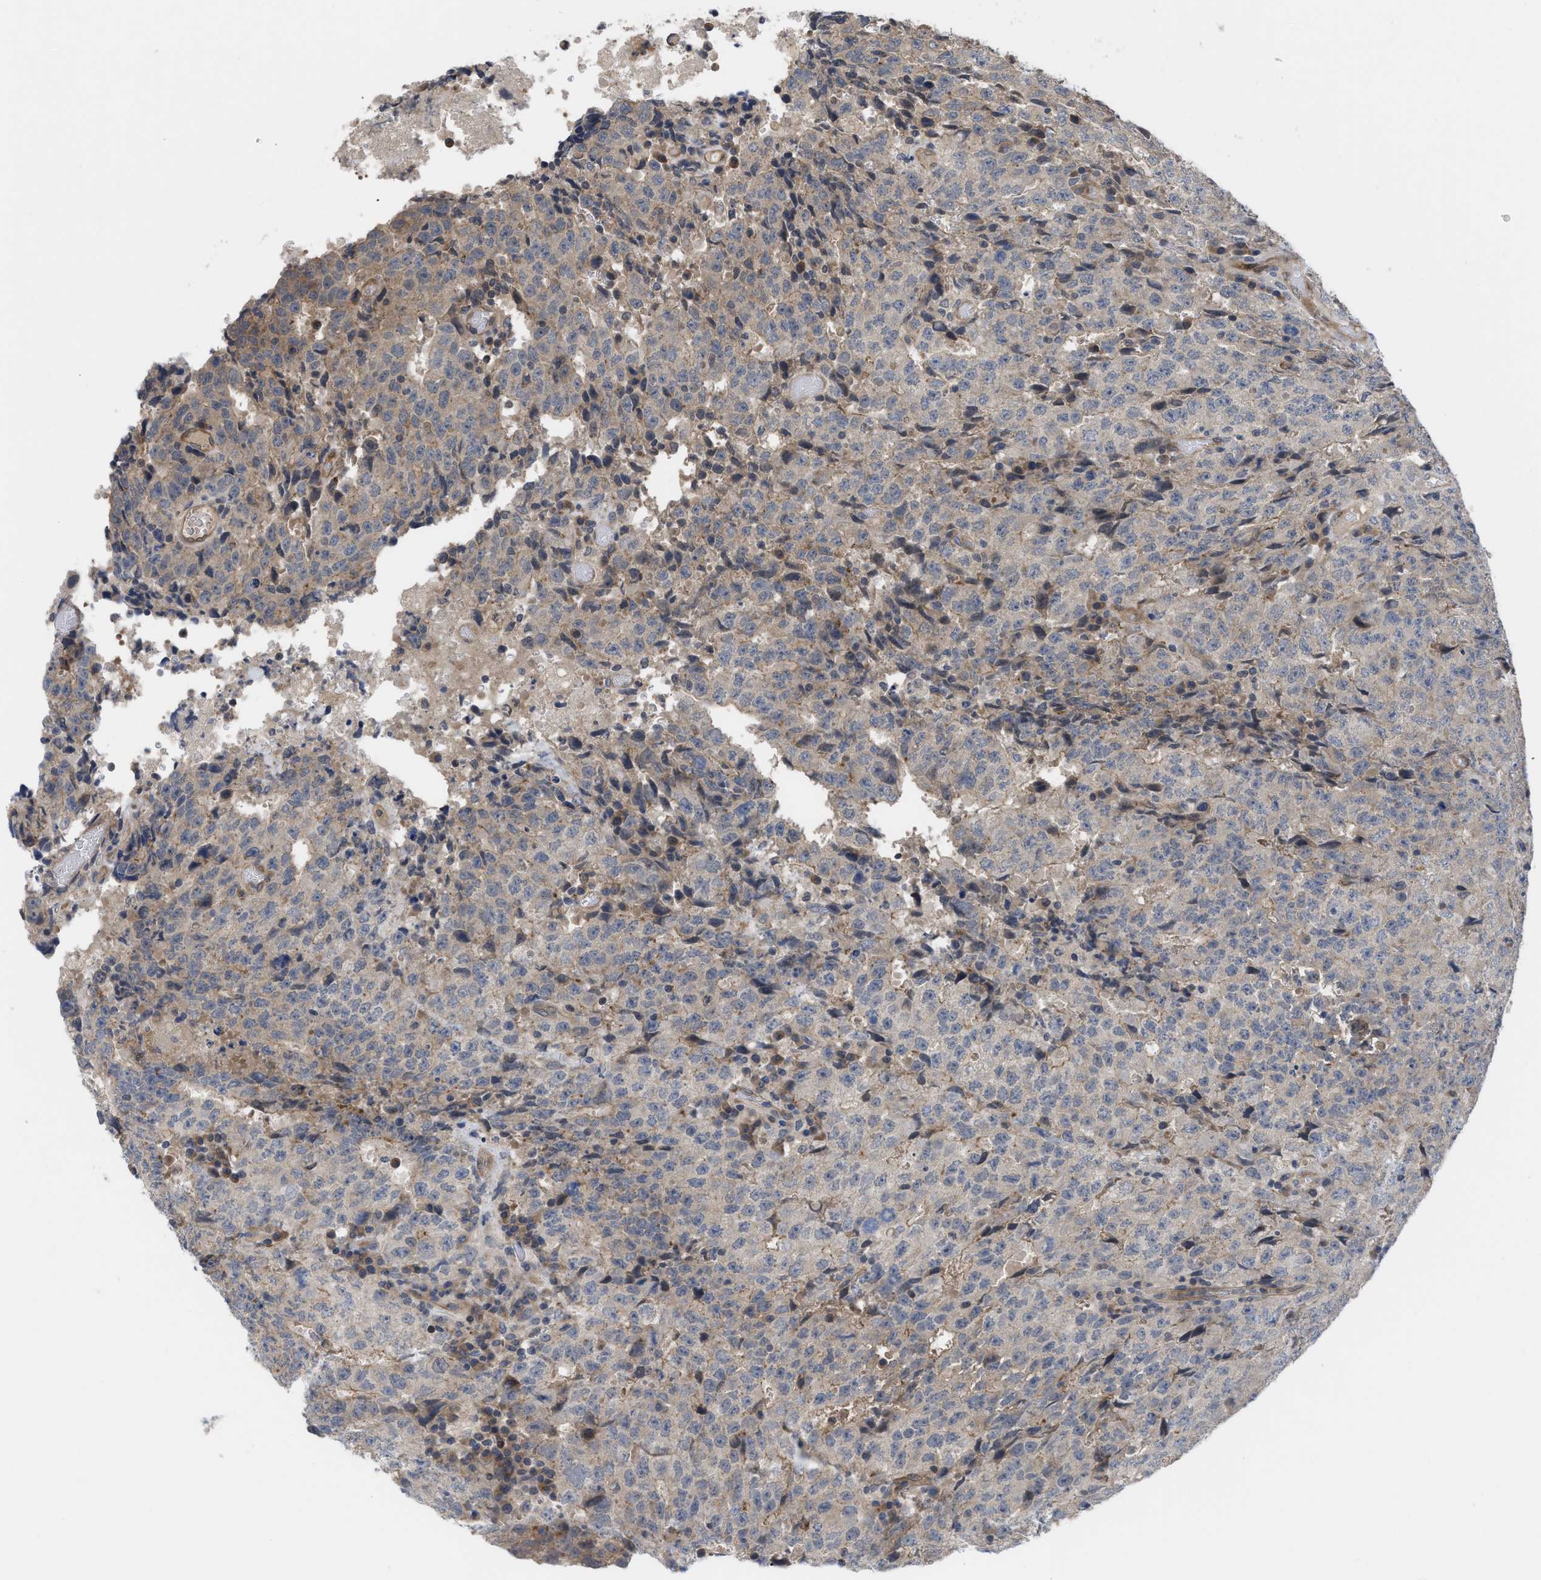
{"staining": {"intensity": "negative", "quantity": "none", "location": "none"}, "tissue": "testis cancer", "cell_type": "Tumor cells", "image_type": "cancer", "snomed": [{"axis": "morphology", "description": "Necrosis, NOS"}, {"axis": "morphology", "description": "Carcinoma, Embryonal, NOS"}, {"axis": "topography", "description": "Testis"}], "caption": "Tumor cells are negative for protein expression in human testis cancer (embryonal carcinoma).", "gene": "LDAF1", "patient": {"sex": "male", "age": 19}}